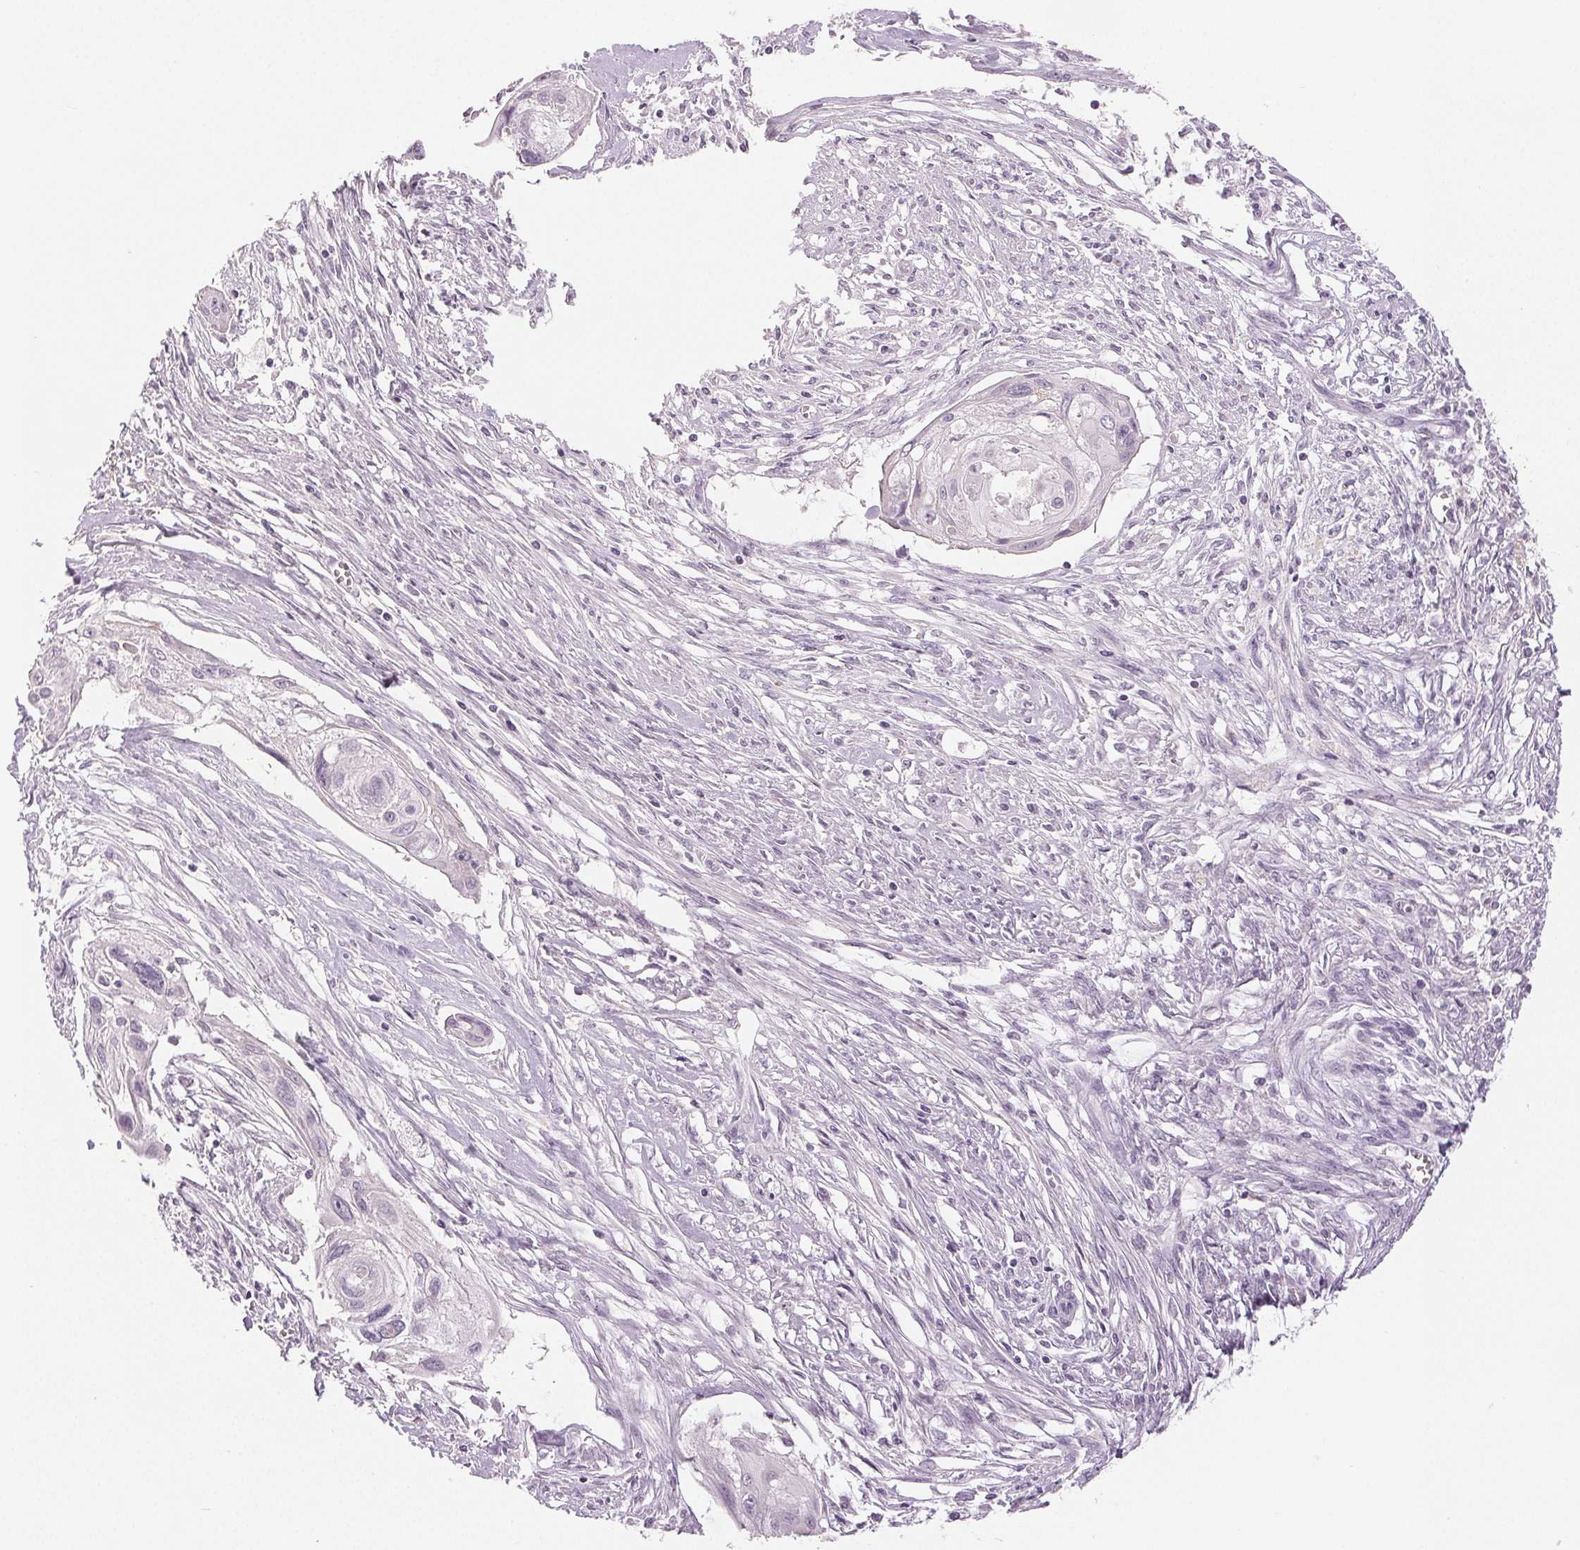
{"staining": {"intensity": "negative", "quantity": "none", "location": "none"}, "tissue": "cervical cancer", "cell_type": "Tumor cells", "image_type": "cancer", "snomed": [{"axis": "morphology", "description": "Squamous cell carcinoma, NOS"}, {"axis": "topography", "description": "Cervix"}], "caption": "Tumor cells are negative for brown protein staining in cervical squamous cell carcinoma. (DAB (3,3'-diaminobenzidine) IHC, high magnification).", "gene": "EHHADH", "patient": {"sex": "female", "age": 49}}